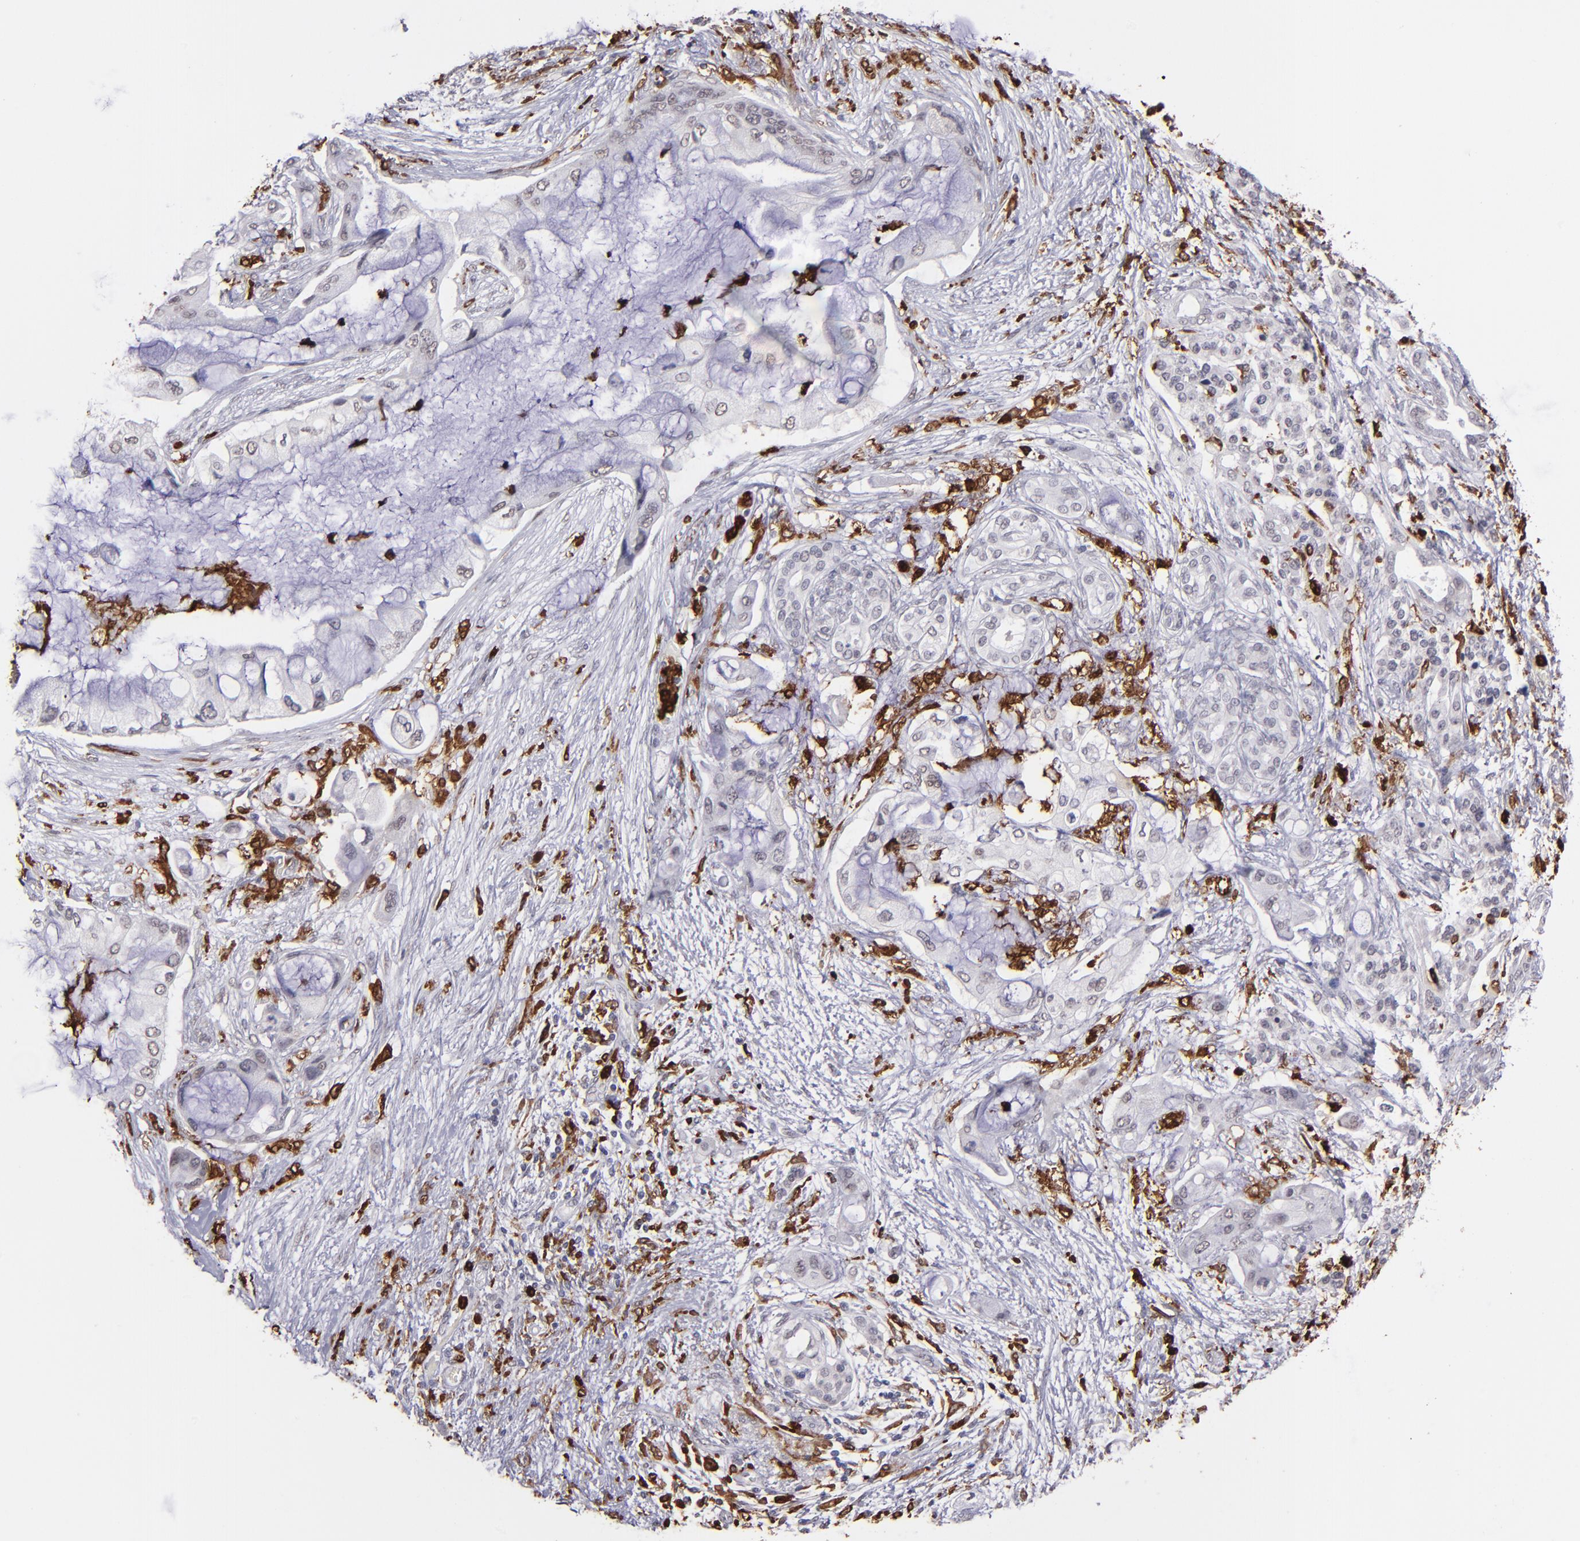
{"staining": {"intensity": "negative", "quantity": "none", "location": "none"}, "tissue": "pancreatic cancer", "cell_type": "Tumor cells", "image_type": "cancer", "snomed": [{"axis": "morphology", "description": "Adenocarcinoma, NOS"}, {"axis": "topography", "description": "Pancreas"}], "caption": "An image of human pancreatic cancer (adenocarcinoma) is negative for staining in tumor cells.", "gene": "NCF2", "patient": {"sex": "female", "age": 59}}